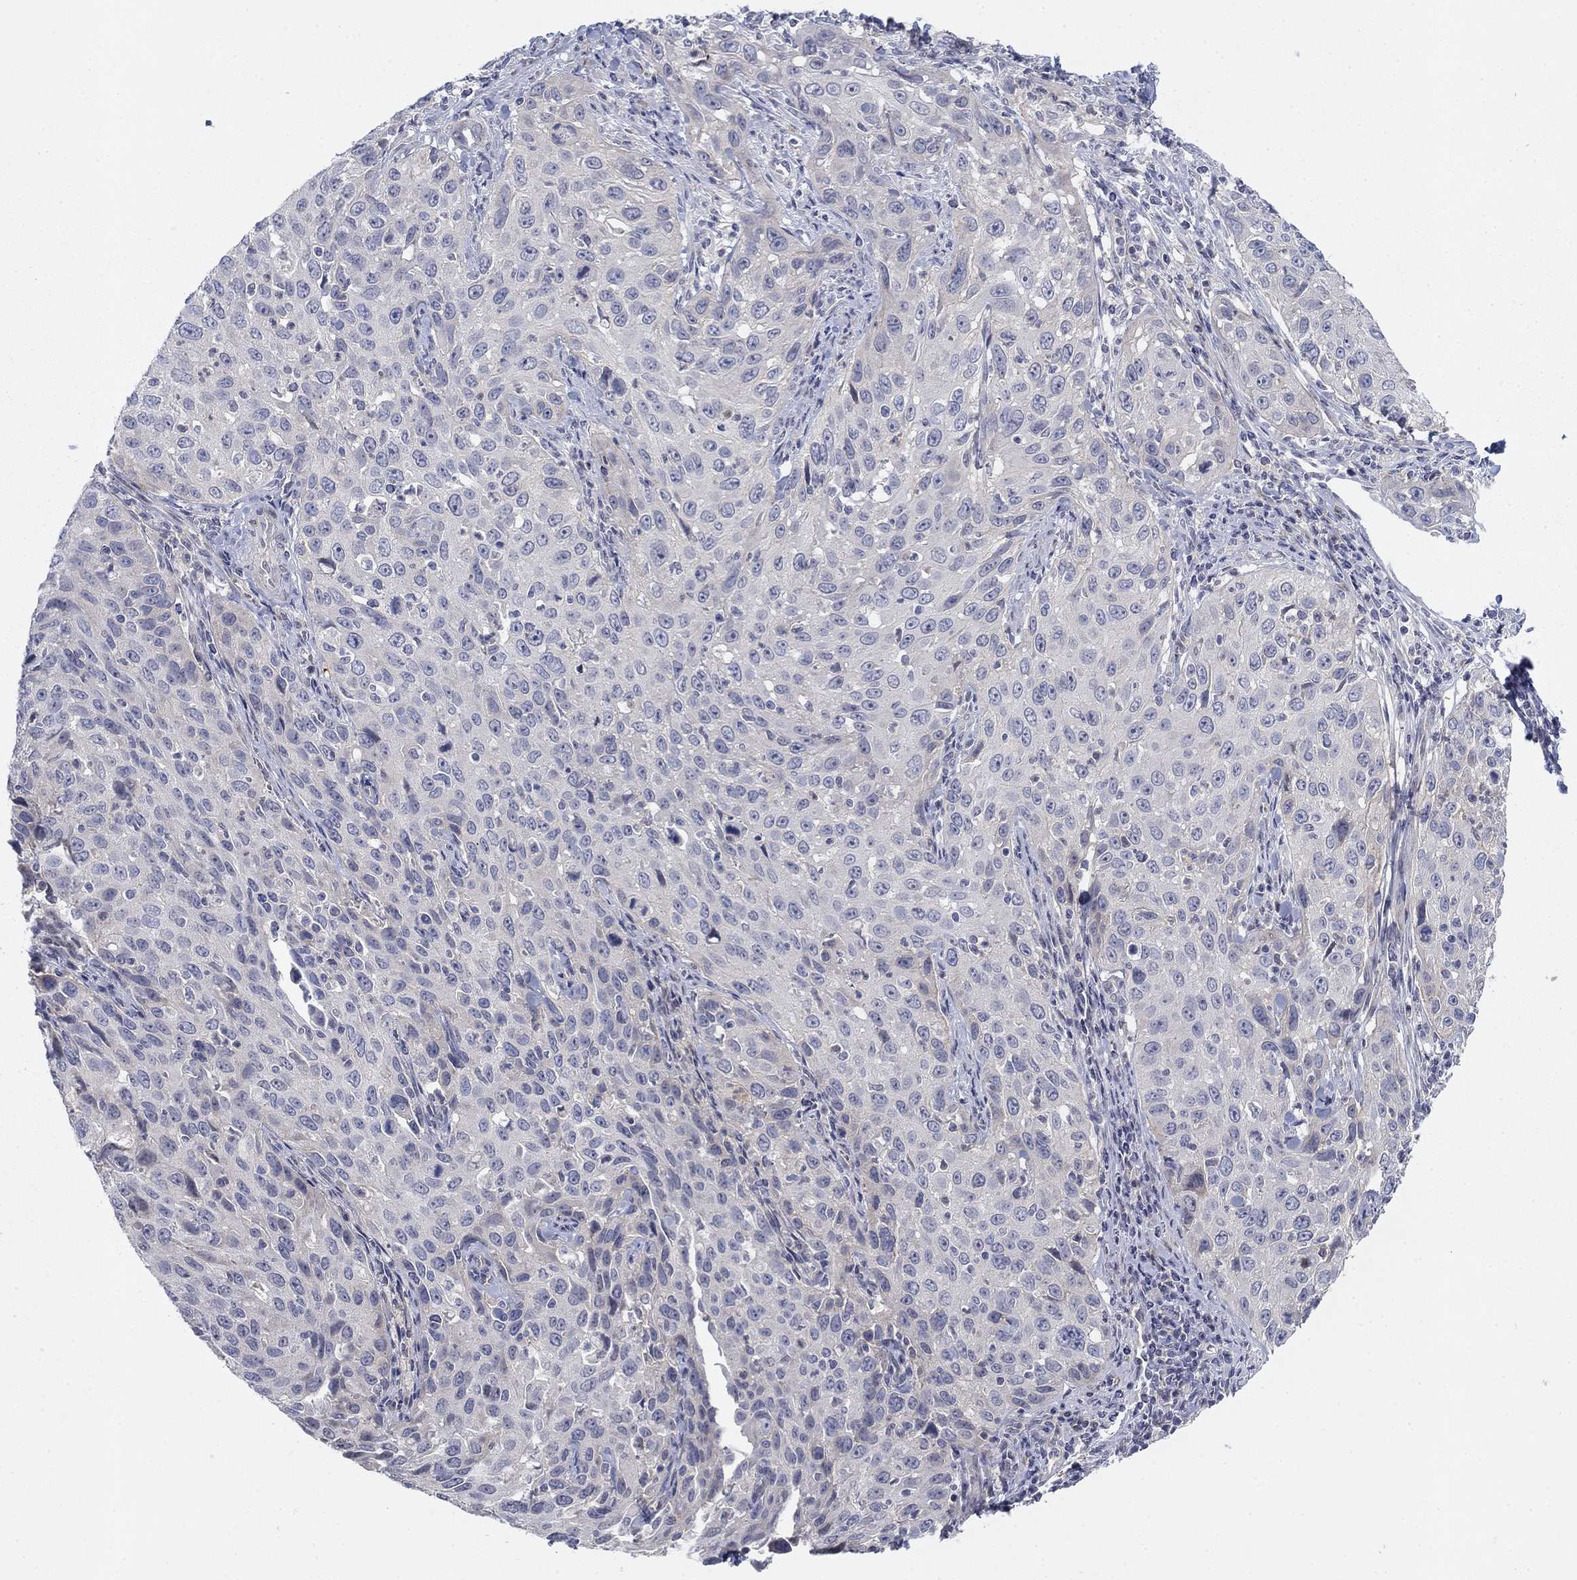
{"staining": {"intensity": "negative", "quantity": "none", "location": "none"}, "tissue": "cervical cancer", "cell_type": "Tumor cells", "image_type": "cancer", "snomed": [{"axis": "morphology", "description": "Squamous cell carcinoma, NOS"}, {"axis": "topography", "description": "Cervix"}], "caption": "Protein analysis of cervical cancer (squamous cell carcinoma) reveals no significant expression in tumor cells.", "gene": "AMN1", "patient": {"sex": "female", "age": 26}}